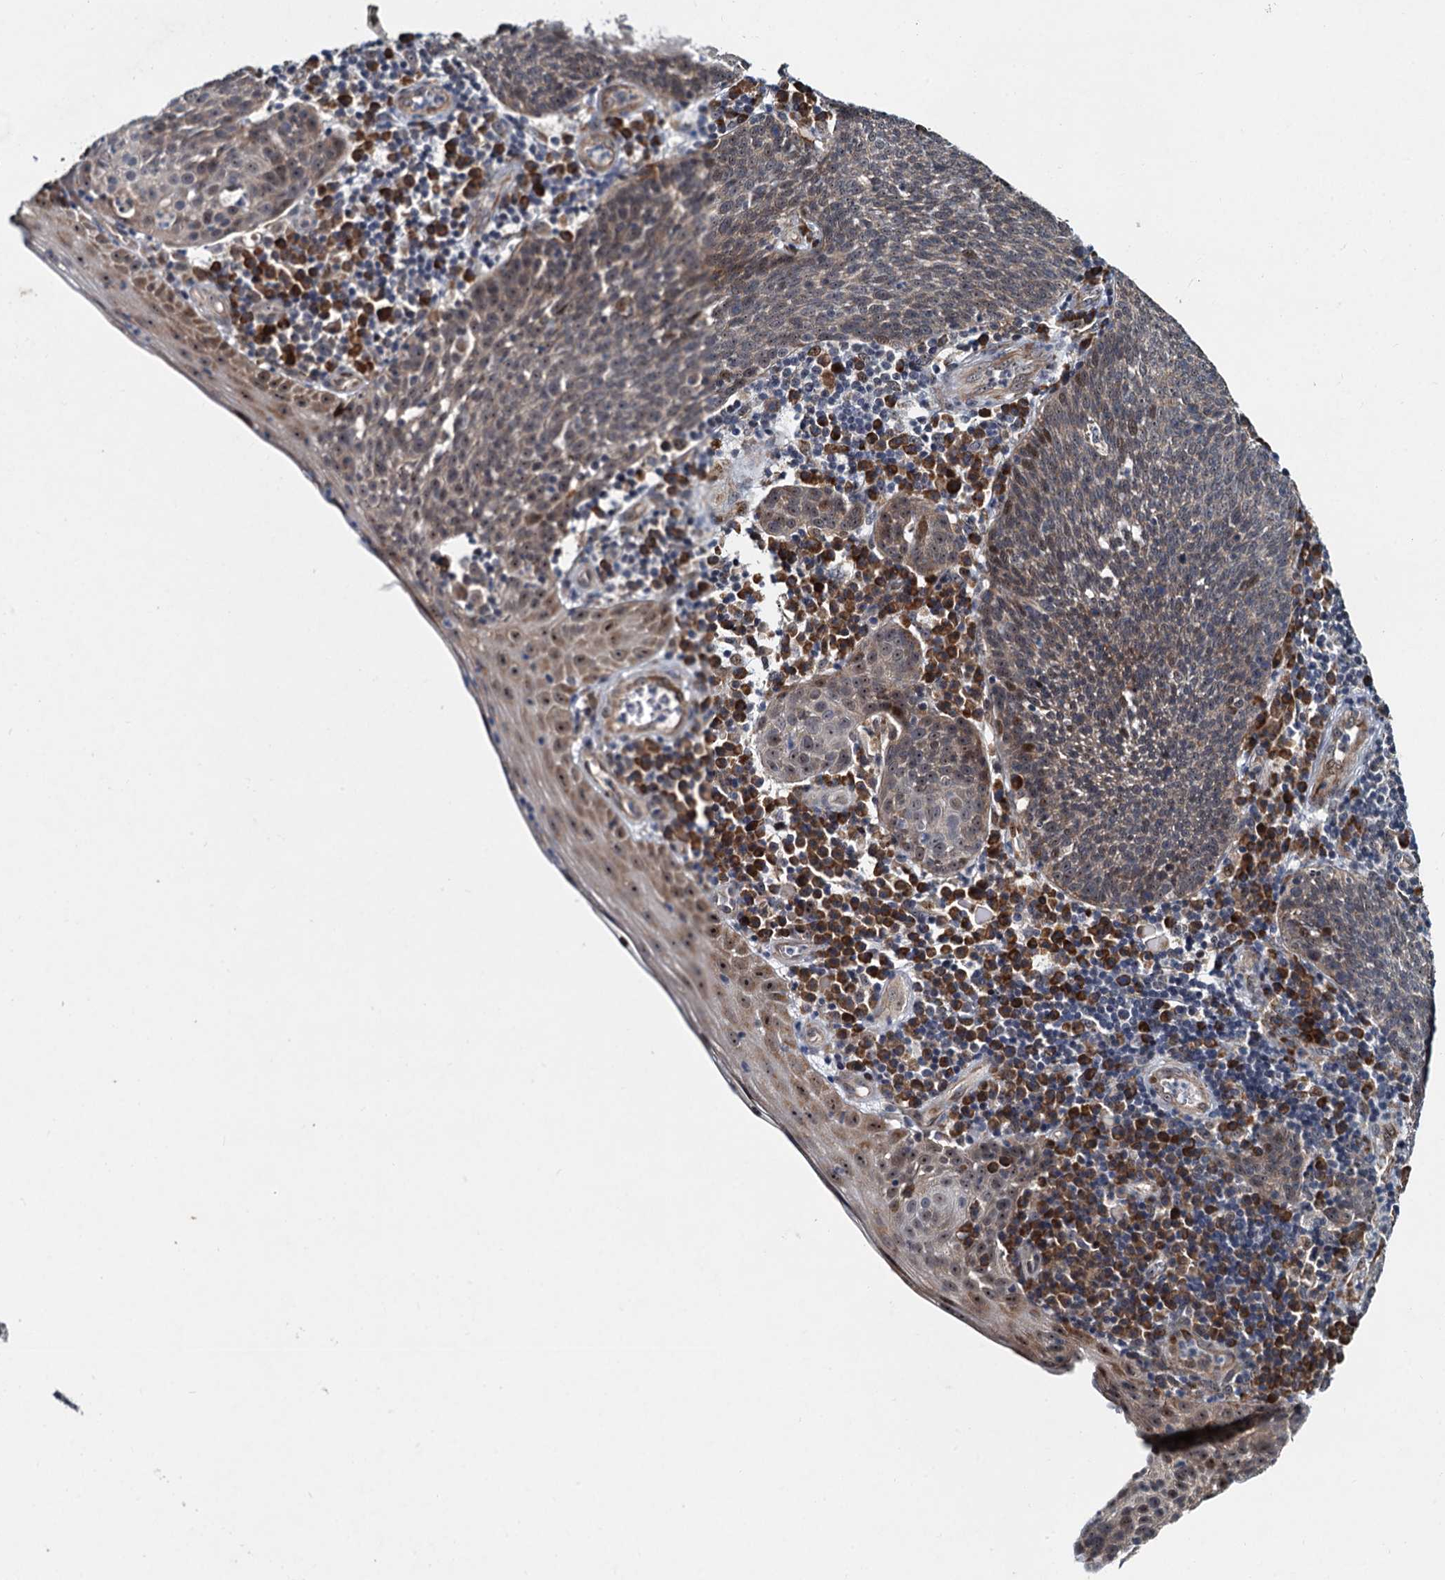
{"staining": {"intensity": "negative", "quantity": "none", "location": "none"}, "tissue": "cervical cancer", "cell_type": "Tumor cells", "image_type": "cancer", "snomed": [{"axis": "morphology", "description": "Squamous cell carcinoma, NOS"}, {"axis": "topography", "description": "Cervix"}], "caption": "This is an immunohistochemistry micrograph of human cervical squamous cell carcinoma. There is no positivity in tumor cells.", "gene": "DNAJC21", "patient": {"sex": "female", "age": 34}}